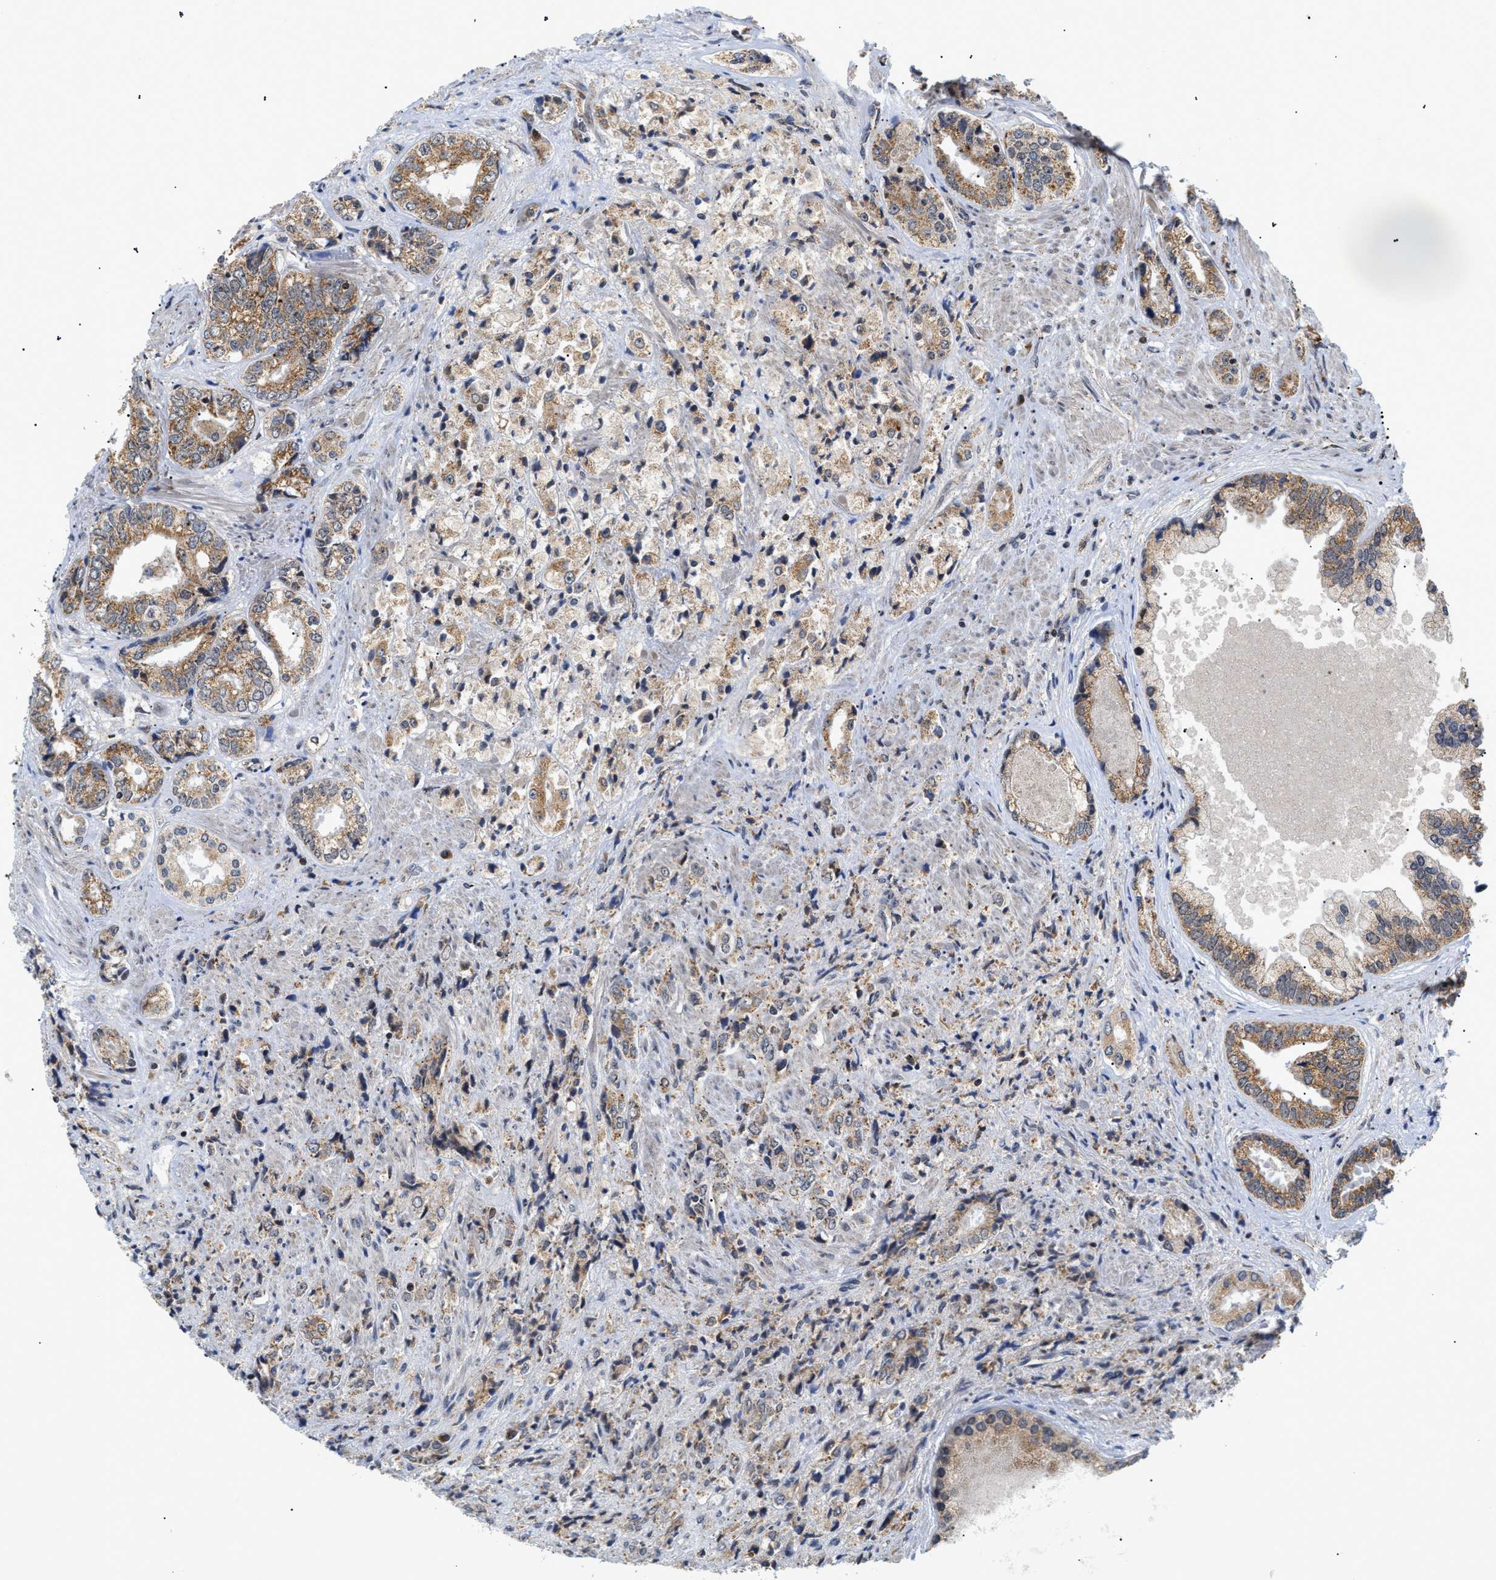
{"staining": {"intensity": "moderate", "quantity": ">75%", "location": "cytoplasmic/membranous"}, "tissue": "prostate cancer", "cell_type": "Tumor cells", "image_type": "cancer", "snomed": [{"axis": "morphology", "description": "Adenocarcinoma, High grade"}, {"axis": "topography", "description": "Prostate"}], "caption": "Moderate cytoplasmic/membranous expression for a protein is seen in approximately >75% of tumor cells of adenocarcinoma (high-grade) (prostate) using IHC.", "gene": "ZBTB11", "patient": {"sex": "male", "age": 61}}